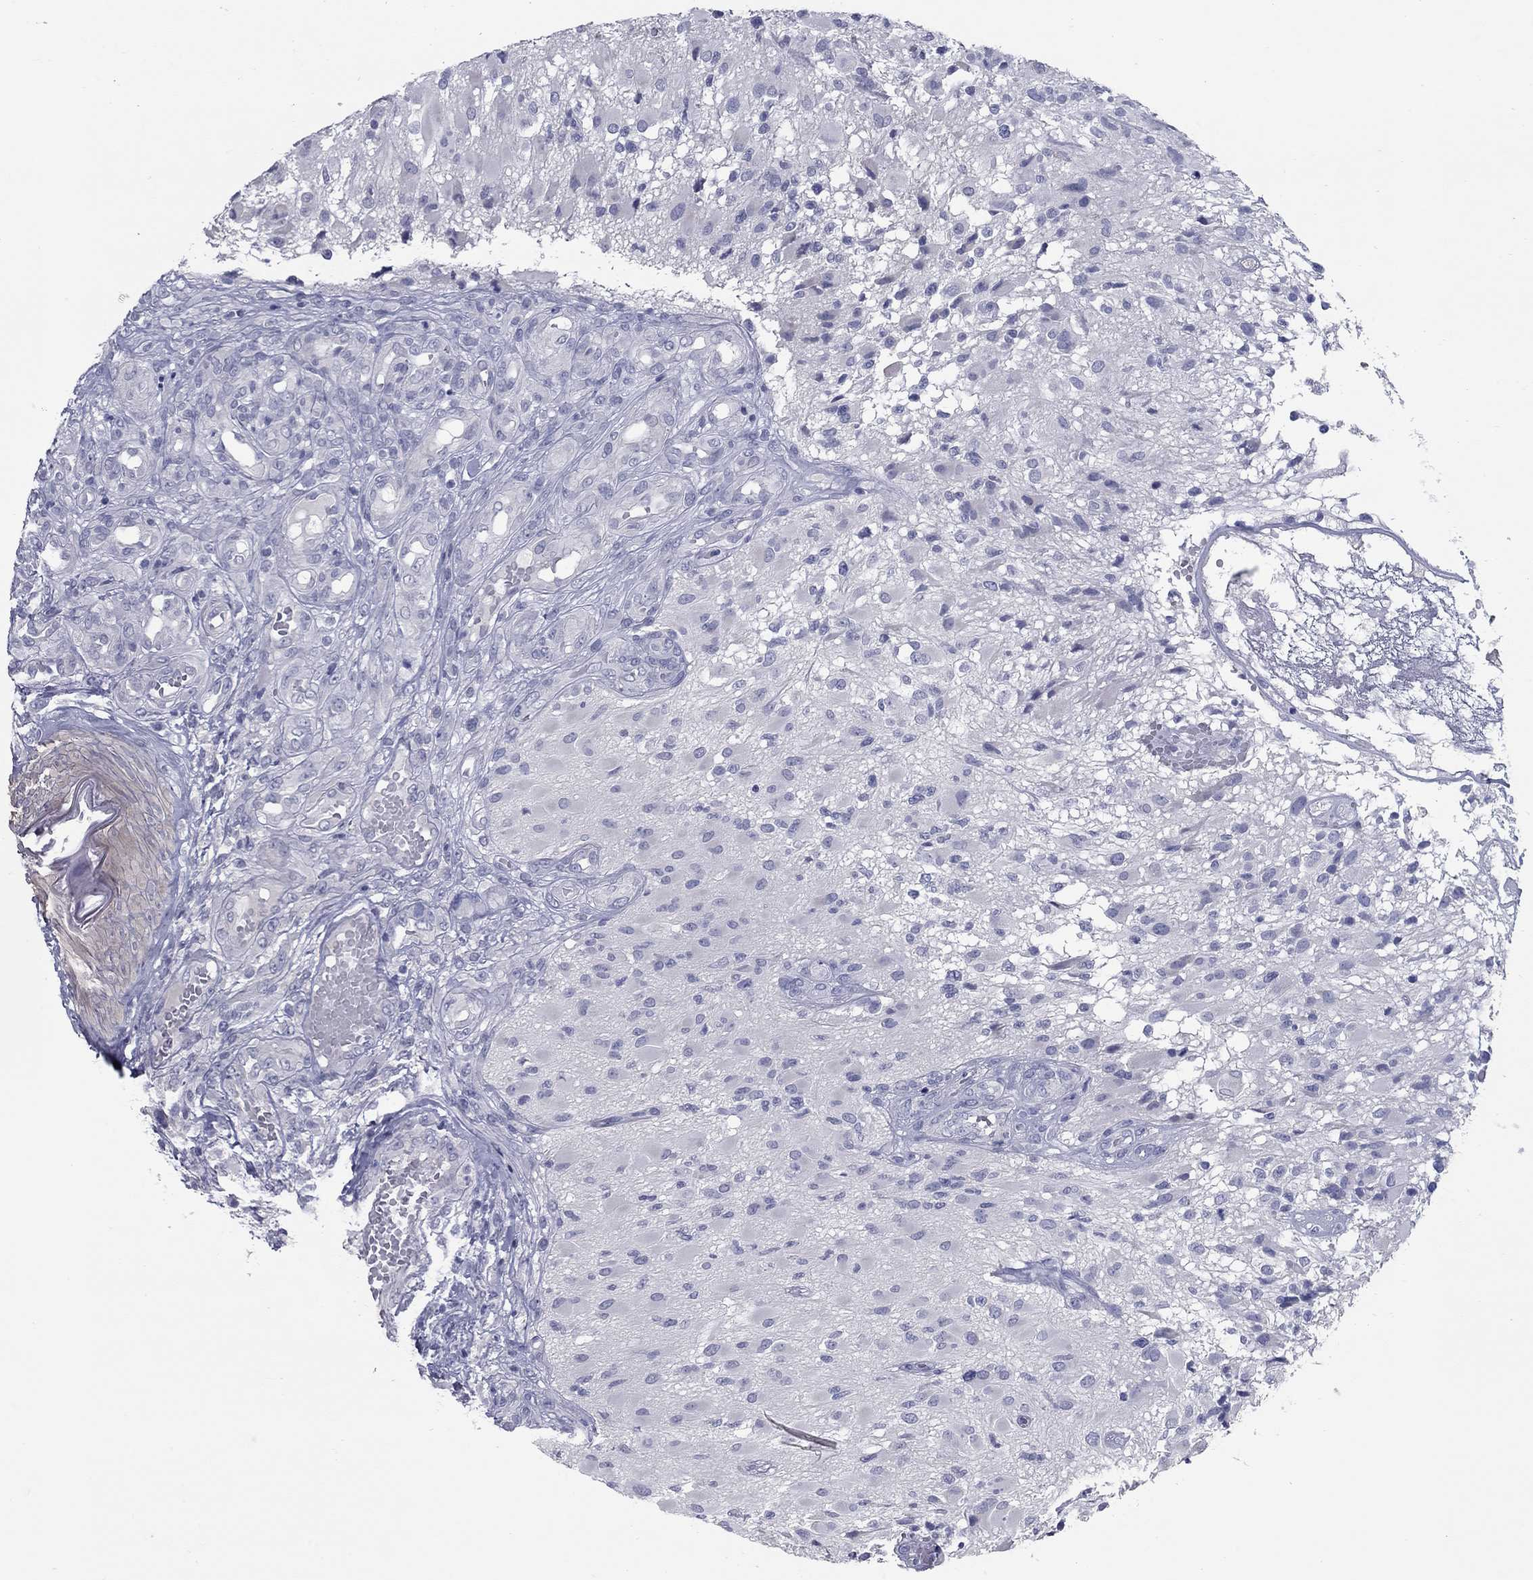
{"staining": {"intensity": "negative", "quantity": "none", "location": "none"}, "tissue": "glioma", "cell_type": "Tumor cells", "image_type": "cancer", "snomed": [{"axis": "morphology", "description": "Glioma, malignant, High grade"}, {"axis": "topography", "description": "Brain"}], "caption": "This photomicrograph is of glioma stained with IHC to label a protein in brown with the nuclei are counter-stained blue. There is no positivity in tumor cells.", "gene": "KIRREL2", "patient": {"sex": "female", "age": 63}}